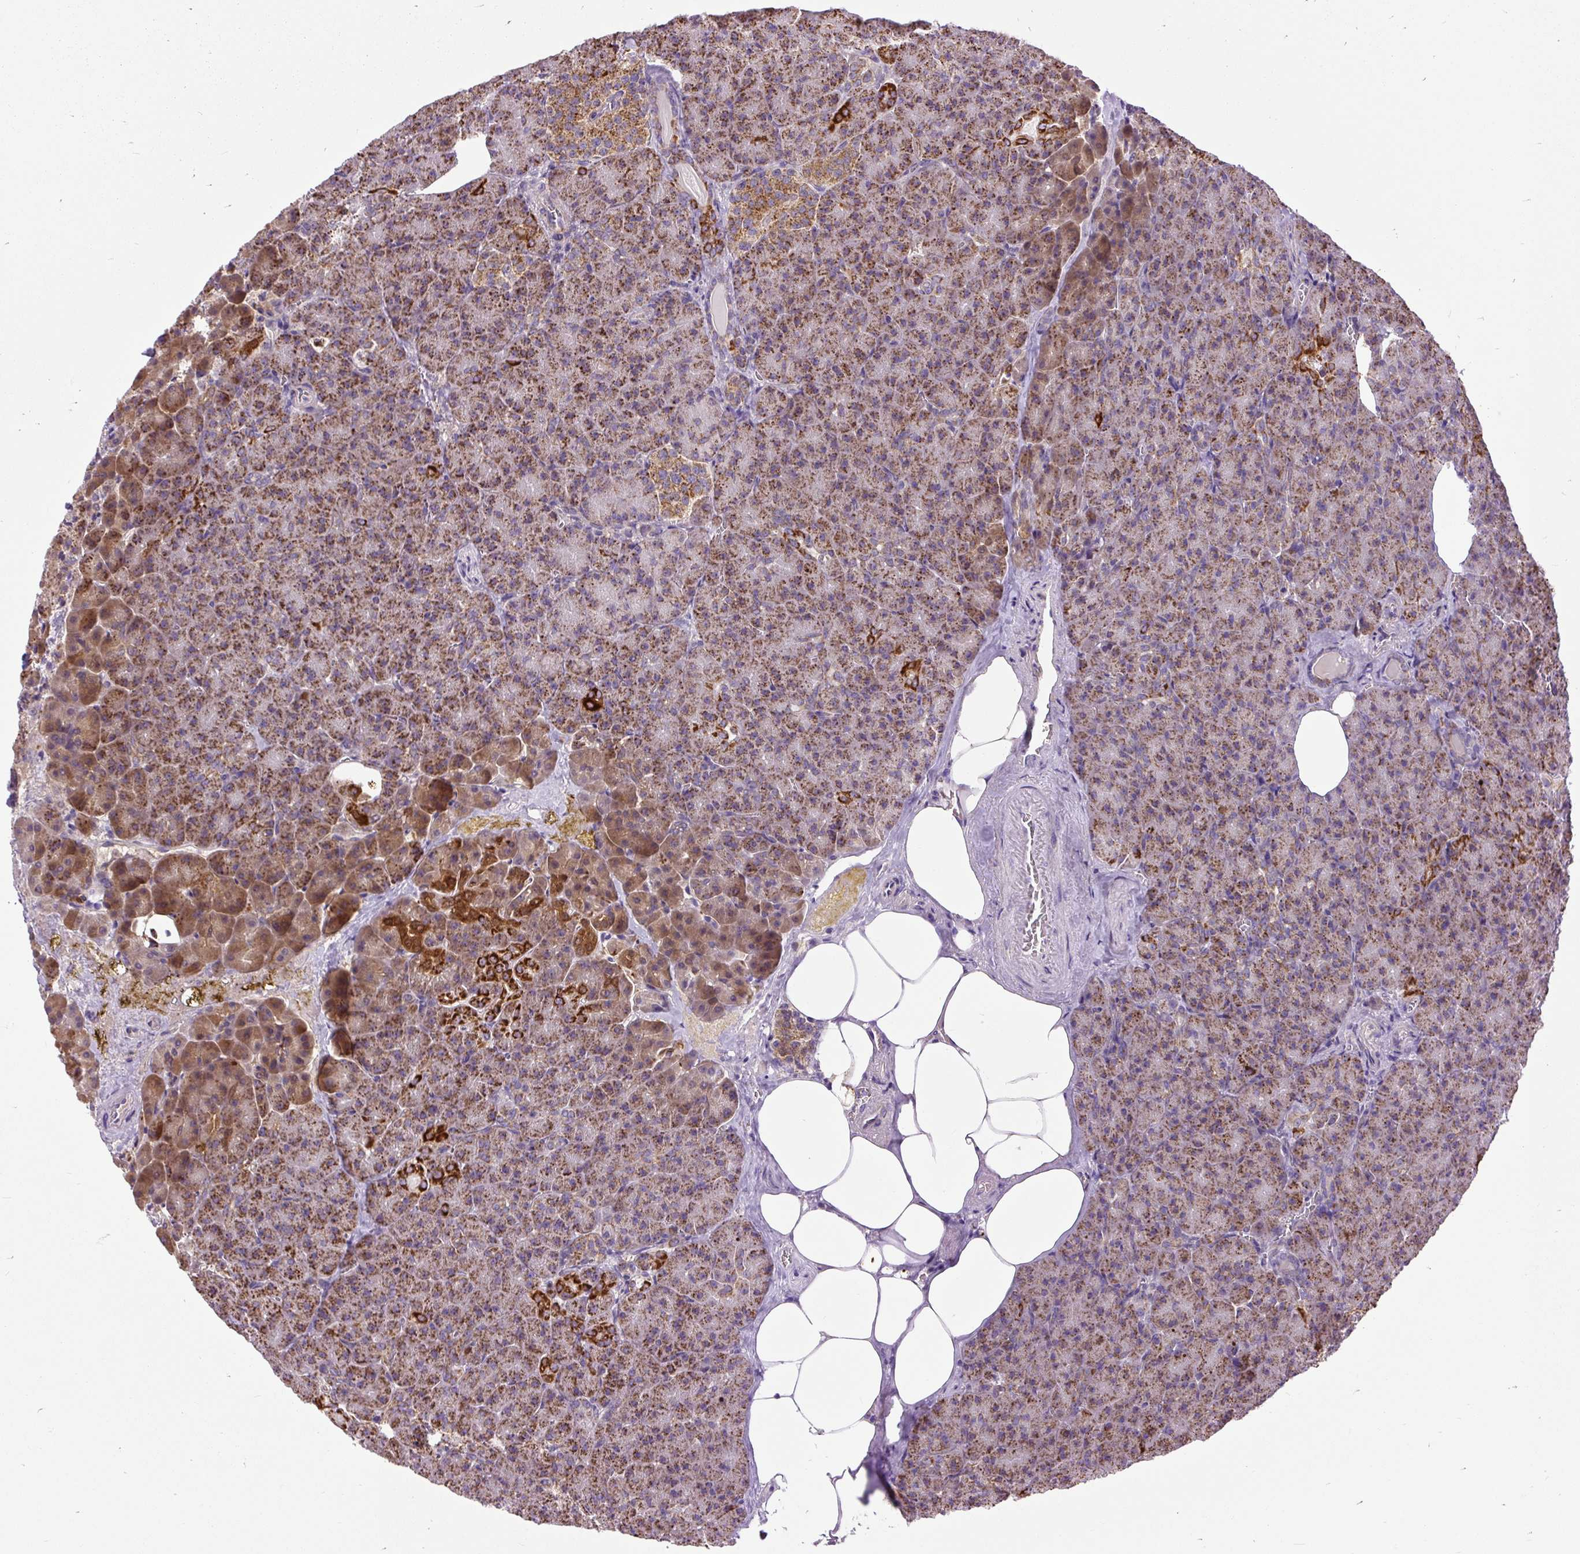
{"staining": {"intensity": "strong", "quantity": ">75%", "location": "cytoplasmic/membranous"}, "tissue": "pancreas", "cell_type": "Exocrine glandular cells", "image_type": "normal", "snomed": [{"axis": "morphology", "description": "Normal tissue, NOS"}, {"axis": "topography", "description": "Pancreas"}], "caption": "The immunohistochemical stain highlights strong cytoplasmic/membranous expression in exocrine glandular cells of normal pancreas. The staining was performed using DAB (3,3'-diaminobenzidine) to visualize the protein expression in brown, while the nuclei were stained in blue with hematoxylin (Magnification: 20x).", "gene": "TM2D3", "patient": {"sex": "female", "age": 74}}